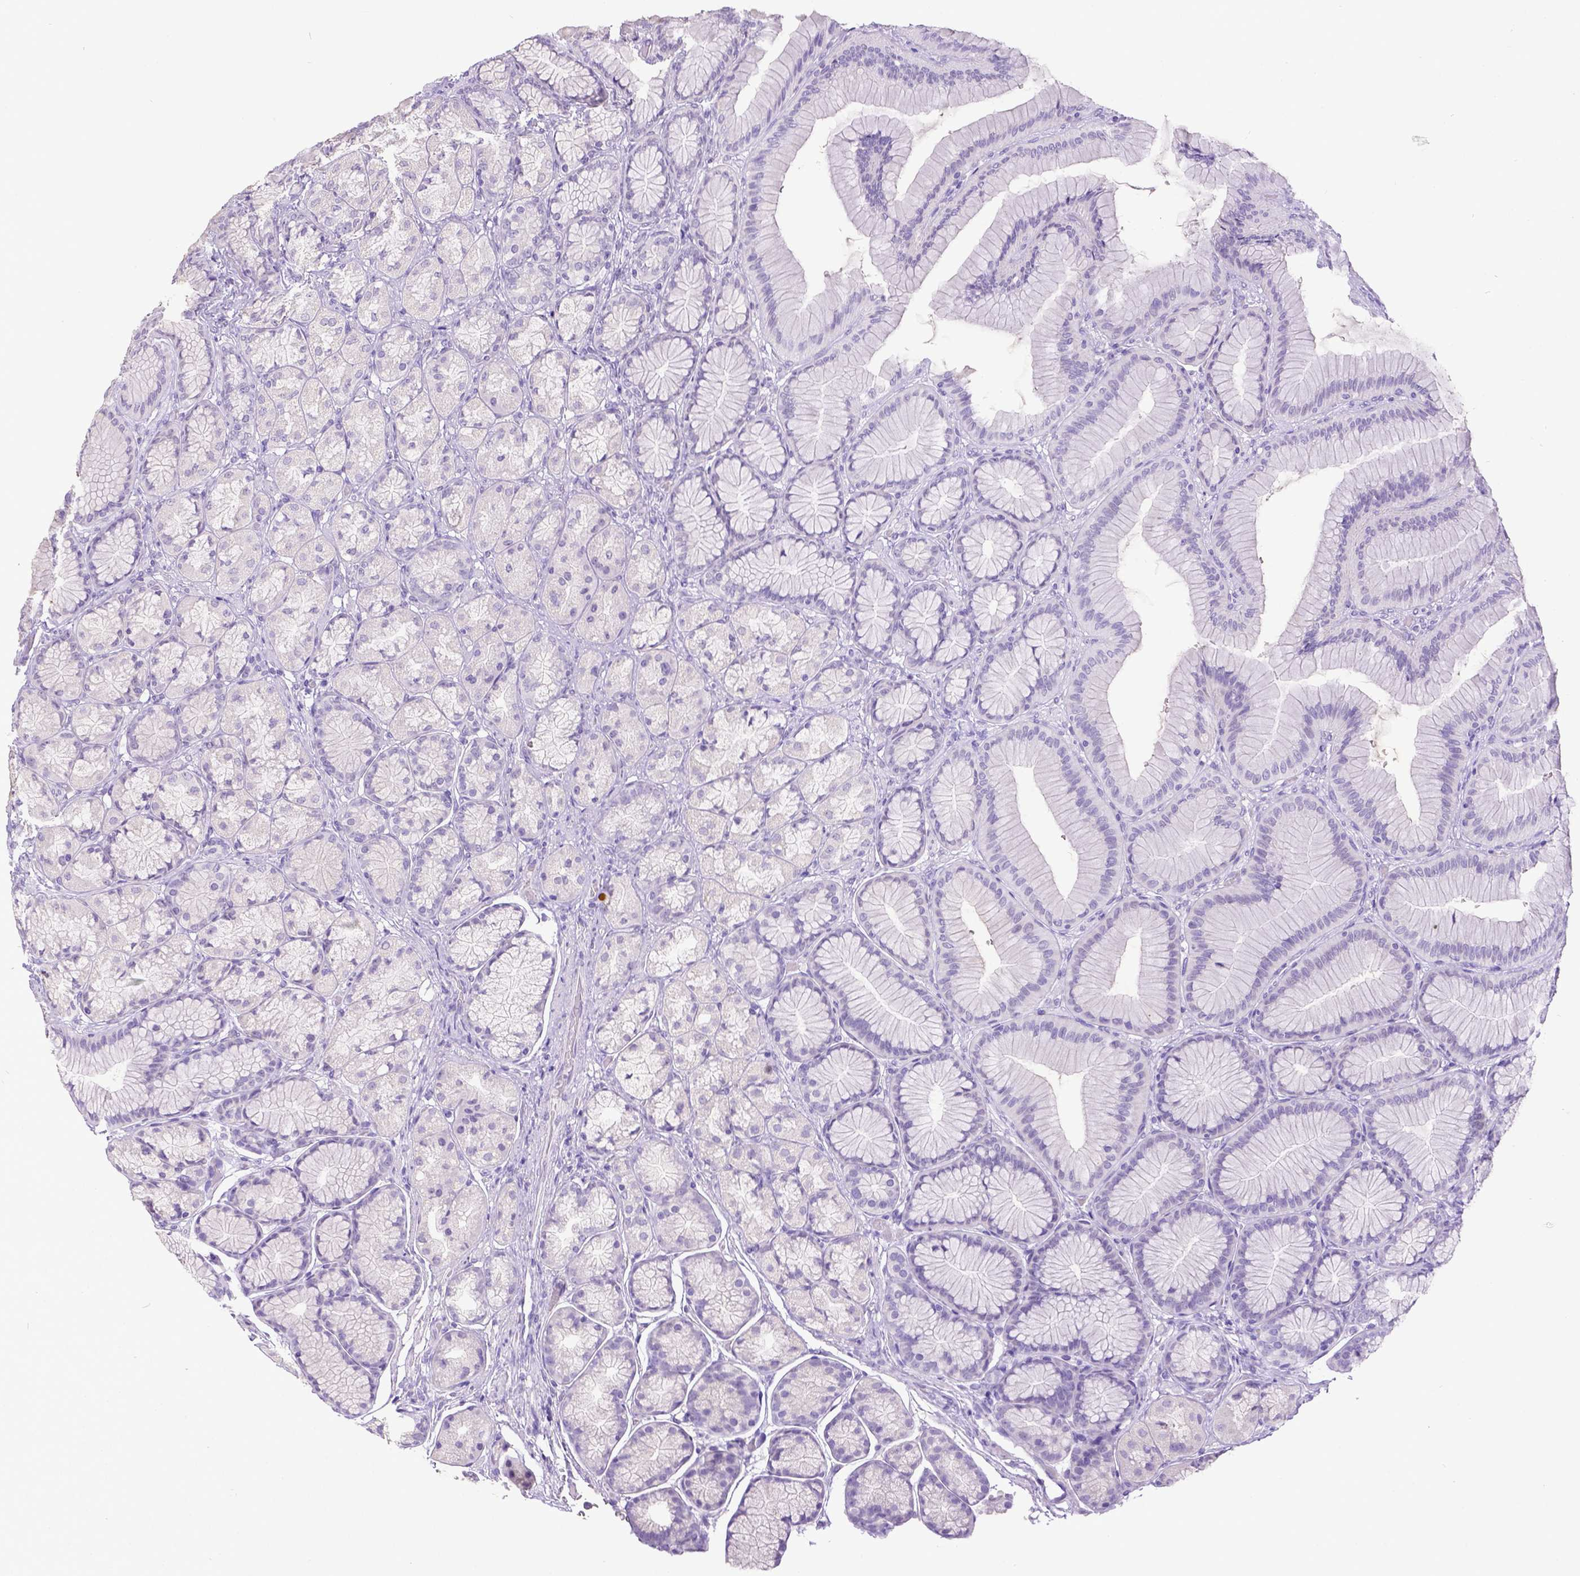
{"staining": {"intensity": "negative", "quantity": "none", "location": "none"}, "tissue": "stomach", "cell_type": "Glandular cells", "image_type": "normal", "snomed": [{"axis": "morphology", "description": "Normal tissue, NOS"}, {"axis": "morphology", "description": "Adenocarcinoma, NOS"}, {"axis": "morphology", "description": "Adenocarcinoma, High grade"}, {"axis": "topography", "description": "Stomach, upper"}, {"axis": "topography", "description": "Stomach"}], "caption": "High magnification brightfield microscopy of benign stomach stained with DAB (3,3'-diaminobenzidine) (brown) and counterstained with hematoxylin (blue): glandular cells show no significant positivity. (DAB (3,3'-diaminobenzidine) immunohistochemistry with hematoxylin counter stain).", "gene": "ESR1", "patient": {"sex": "female", "age": 65}}